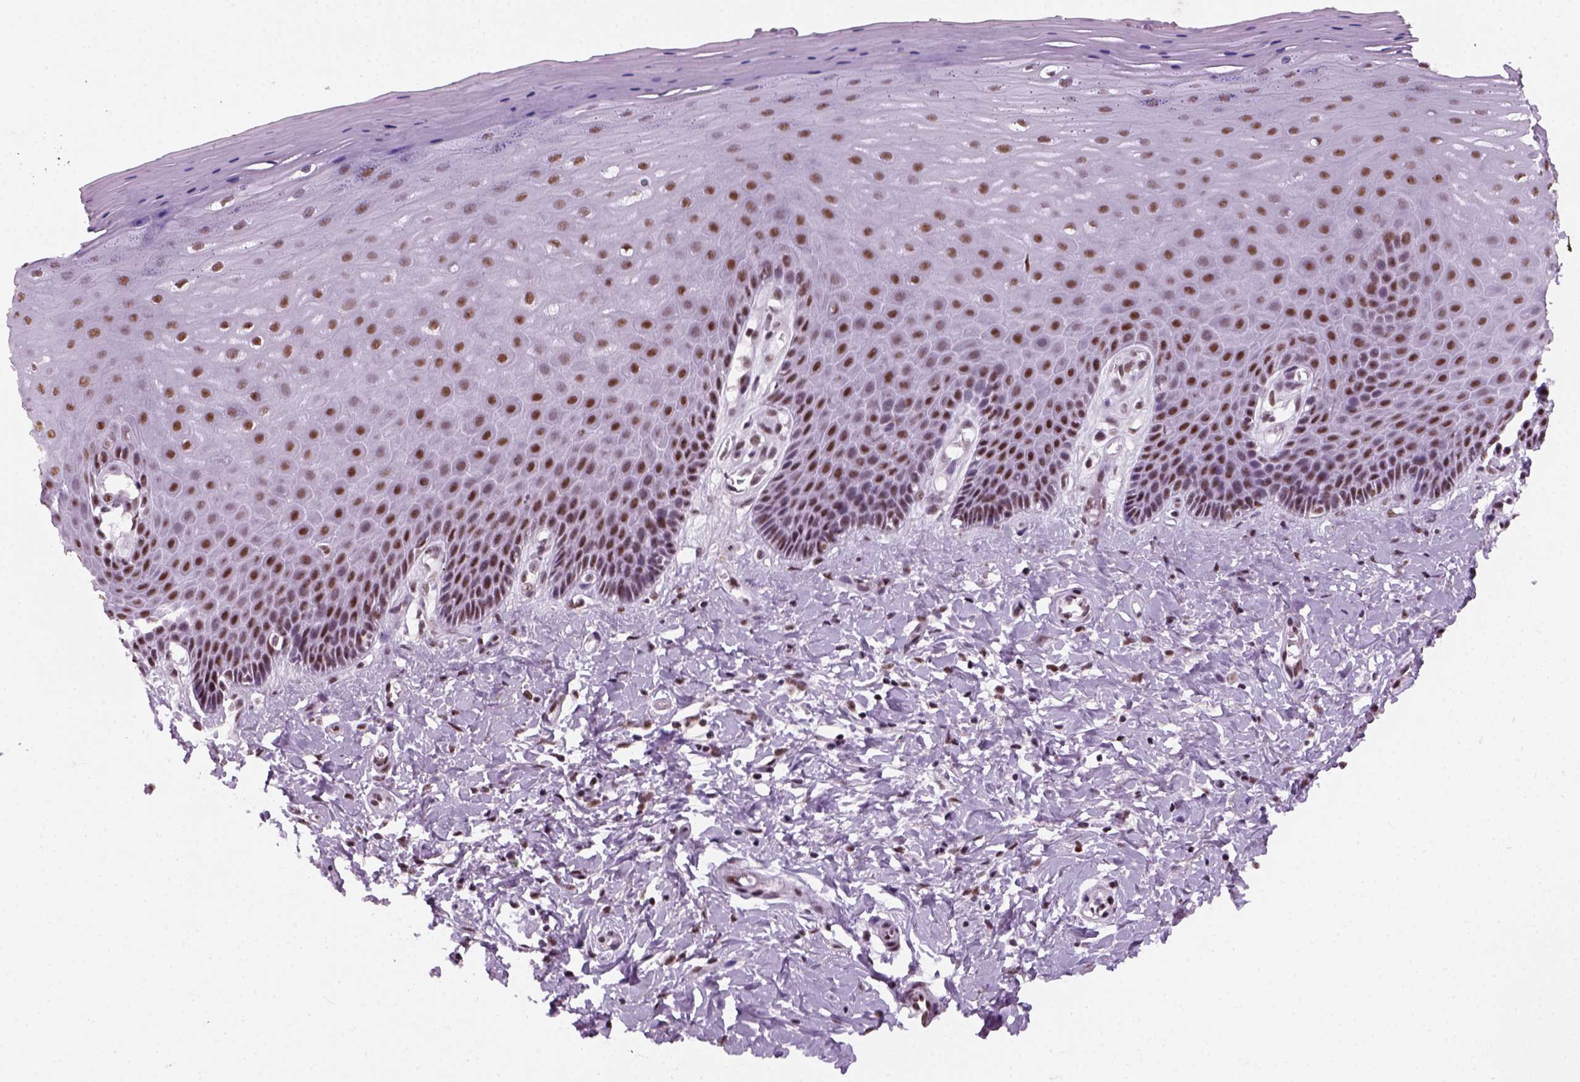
{"staining": {"intensity": "moderate", "quantity": ">75%", "location": "nuclear"}, "tissue": "vagina", "cell_type": "Squamous epithelial cells", "image_type": "normal", "snomed": [{"axis": "morphology", "description": "Normal tissue, NOS"}, {"axis": "topography", "description": "Vagina"}], "caption": "Vagina stained with DAB IHC displays medium levels of moderate nuclear positivity in approximately >75% of squamous epithelial cells. Using DAB (brown) and hematoxylin (blue) stains, captured at high magnification using brightfield microscopy.", "gene": "GTF2F1", "patient": {"sex": "female", "age": 83}}